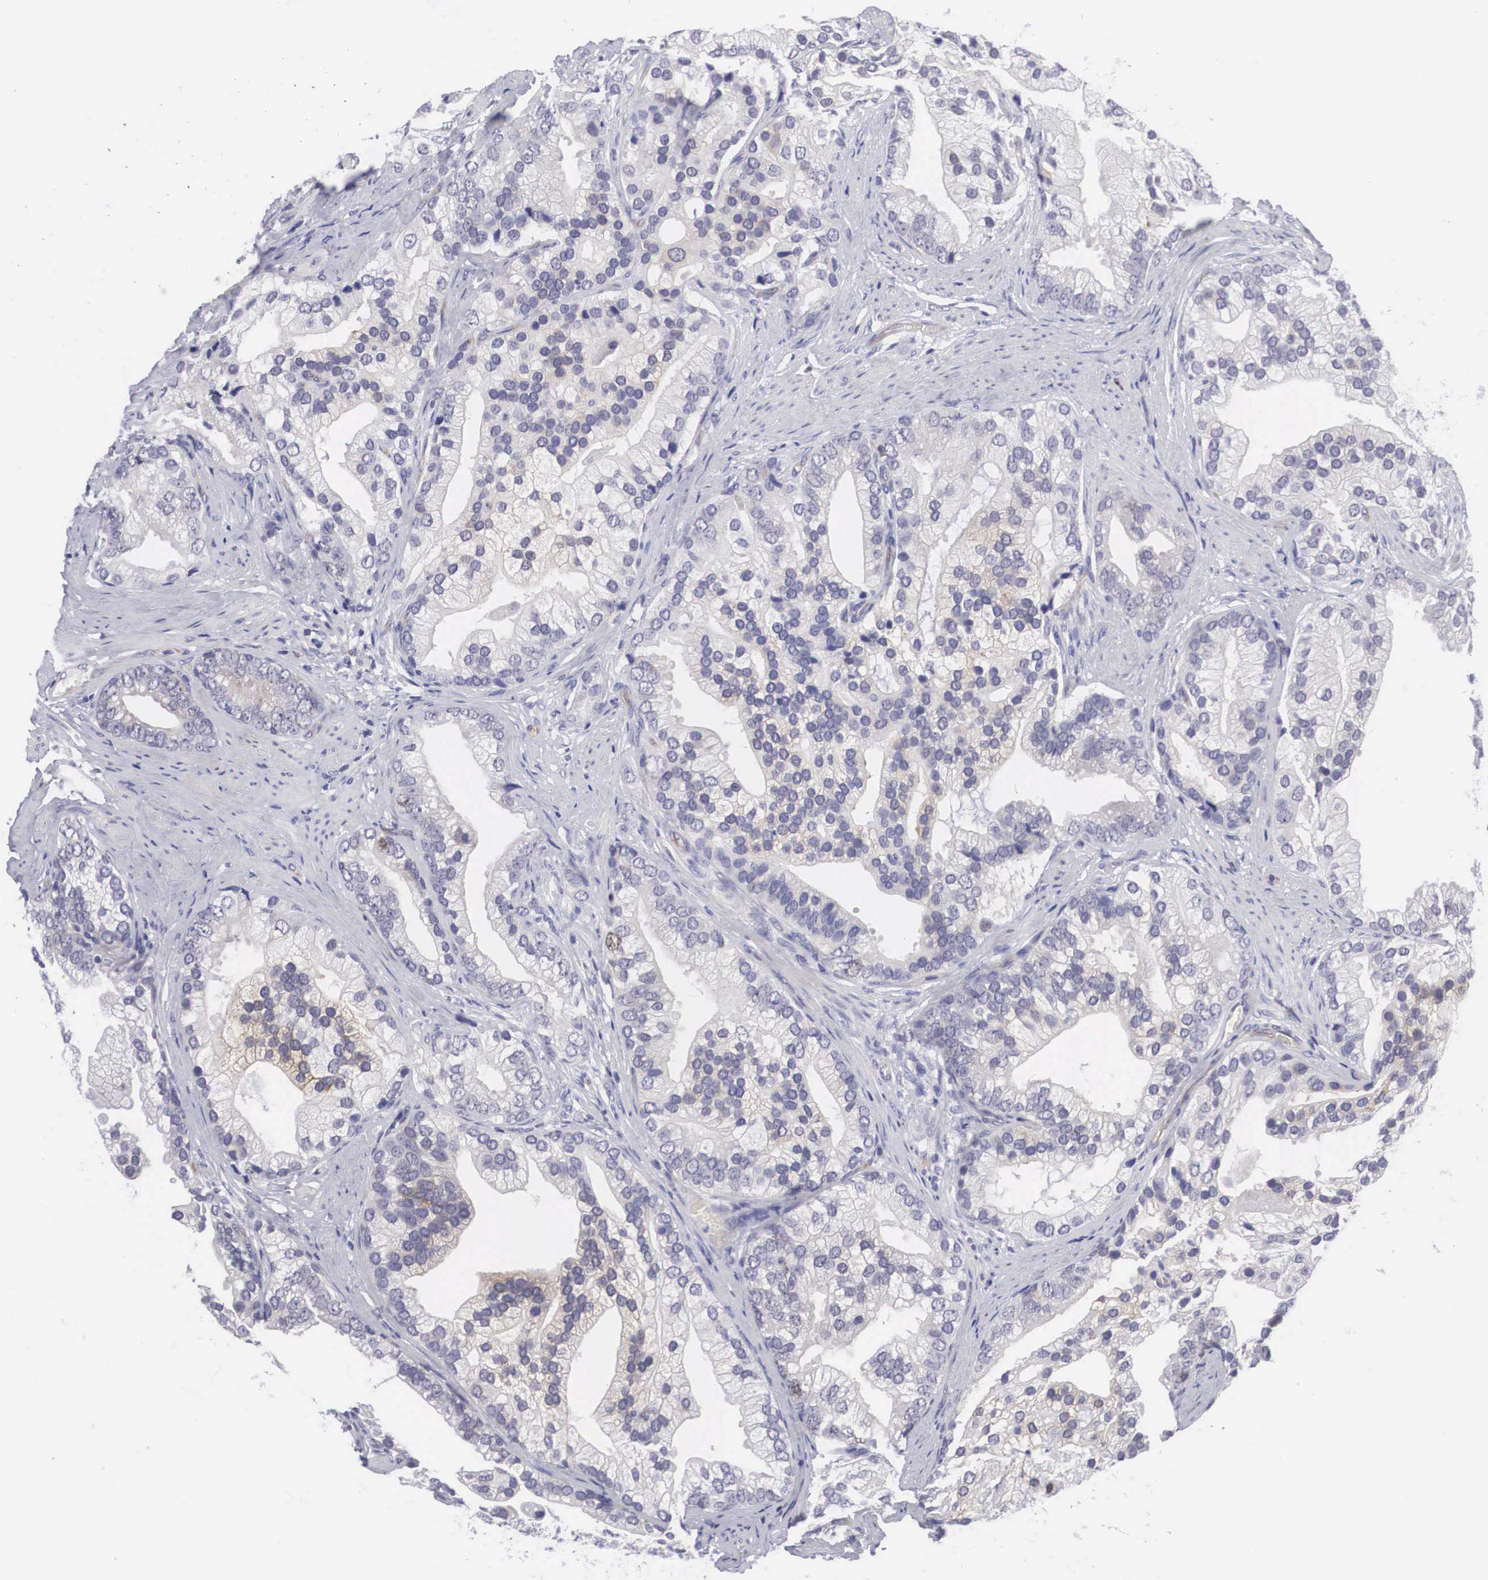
{"staining": {"intensity": "negative", "quantity": "none", "location": "none"}, "tissue": "prostate cancer", "cell_type": "Tumor cells", "image_type": "cancer", "snomed": [{"axis": "morphology", "description": "Adenocarcinoma, Medium grade"}, {"axis": "topography", "description": "Prostate"}], "caption": "Protein analysis of prostate medium-grade adenocarcinoma reveals no significant positivity in tumor cells.", "gene": "MAST4", "patient": {"sex": "male", "age": 65}}